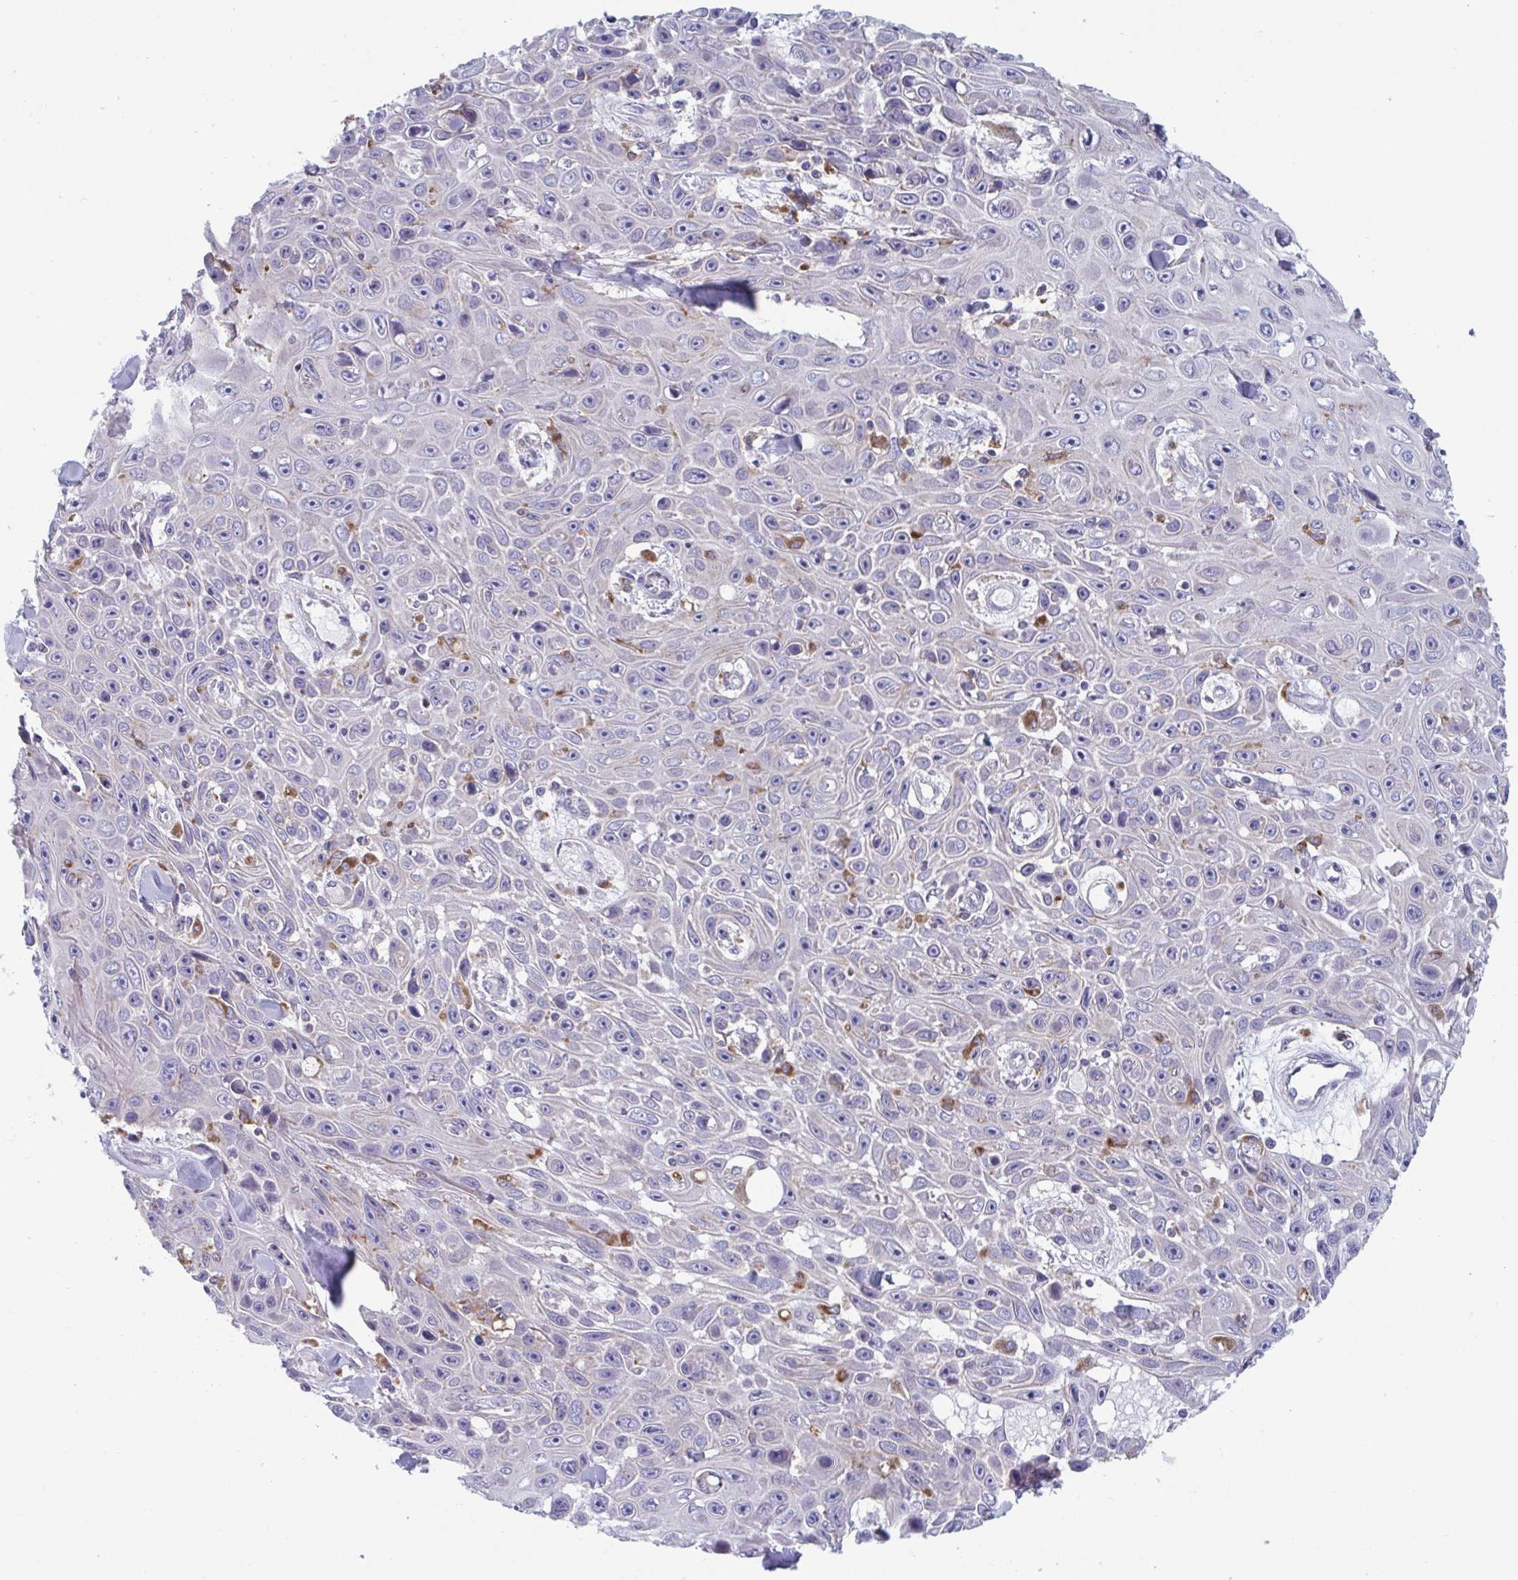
{"staining": {"intensity": "negative", "quantity": "none", "location": "none"}, "tissue": "skin cancer", "cell_type": "Tumor cells", "image_type": "cancer", "snomed": [{"axis": "morphology", "description": "Squamous cell carcinoma, NOS"}, {"axis": "topography", "description": "Skin"}], "caption": "Tumor cells are negative for protein expression in human squamous cell carcinoma (skin).", "gene": "NIPSNAP1", "patient": {"sex": "male", "age": 82}}